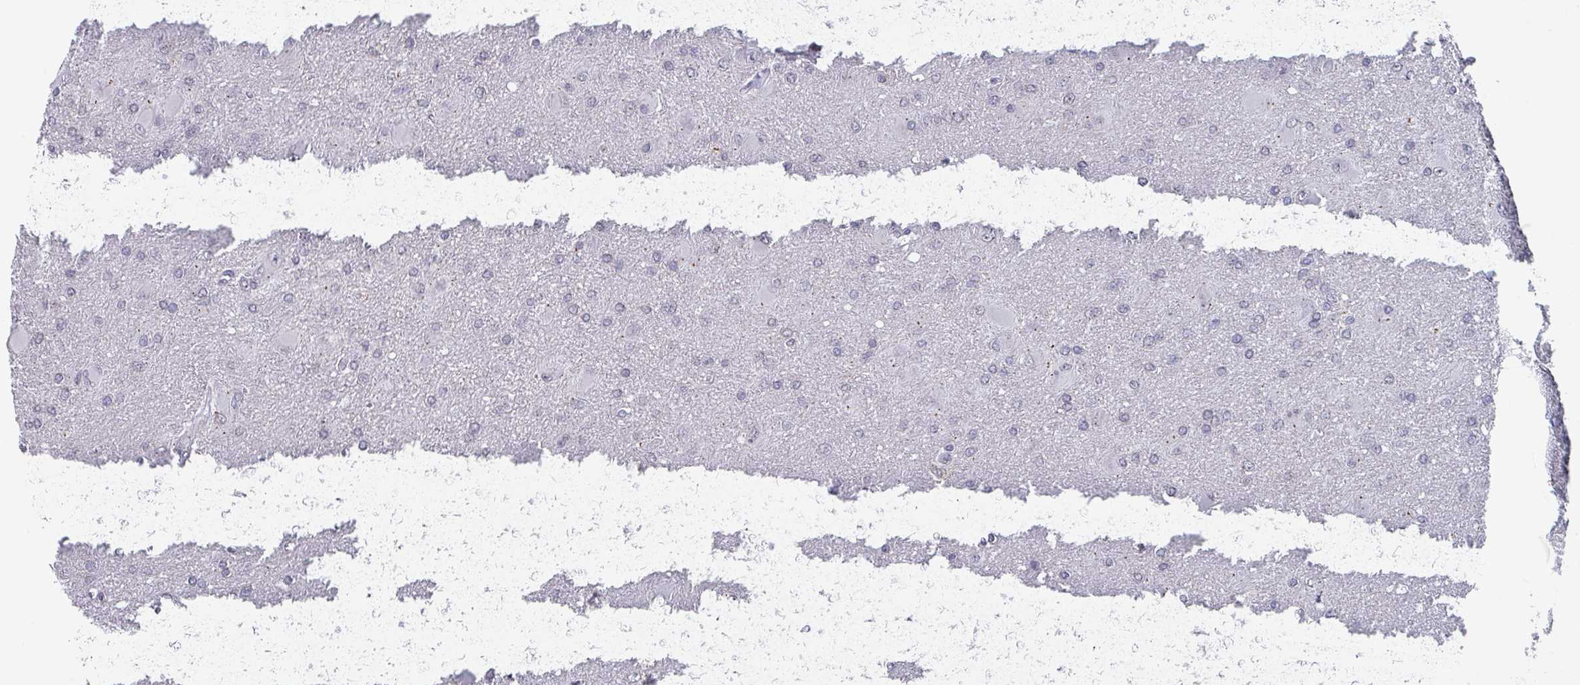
{"staining": {"intensity": "negative", "quantity": "none", "location": "none"}, "tissue": "glioma", "cell_type": "Tumor cells", "image_type": "cancer", "snomed": [{"axis": "morphology", "description": "Glioma, malignant, High grade"}, {"axis": "topography", "description": "Brain"}], "caption": "Immunohistochemical staining of glioma reveals no significant expression in tumor cells. (DAB (3,3'-diaminobenzidine) immunohistochemistry with hematoxylin counter stain).", "gene": "RASAL3", "patient": {"sex": "male", "age": 67}}